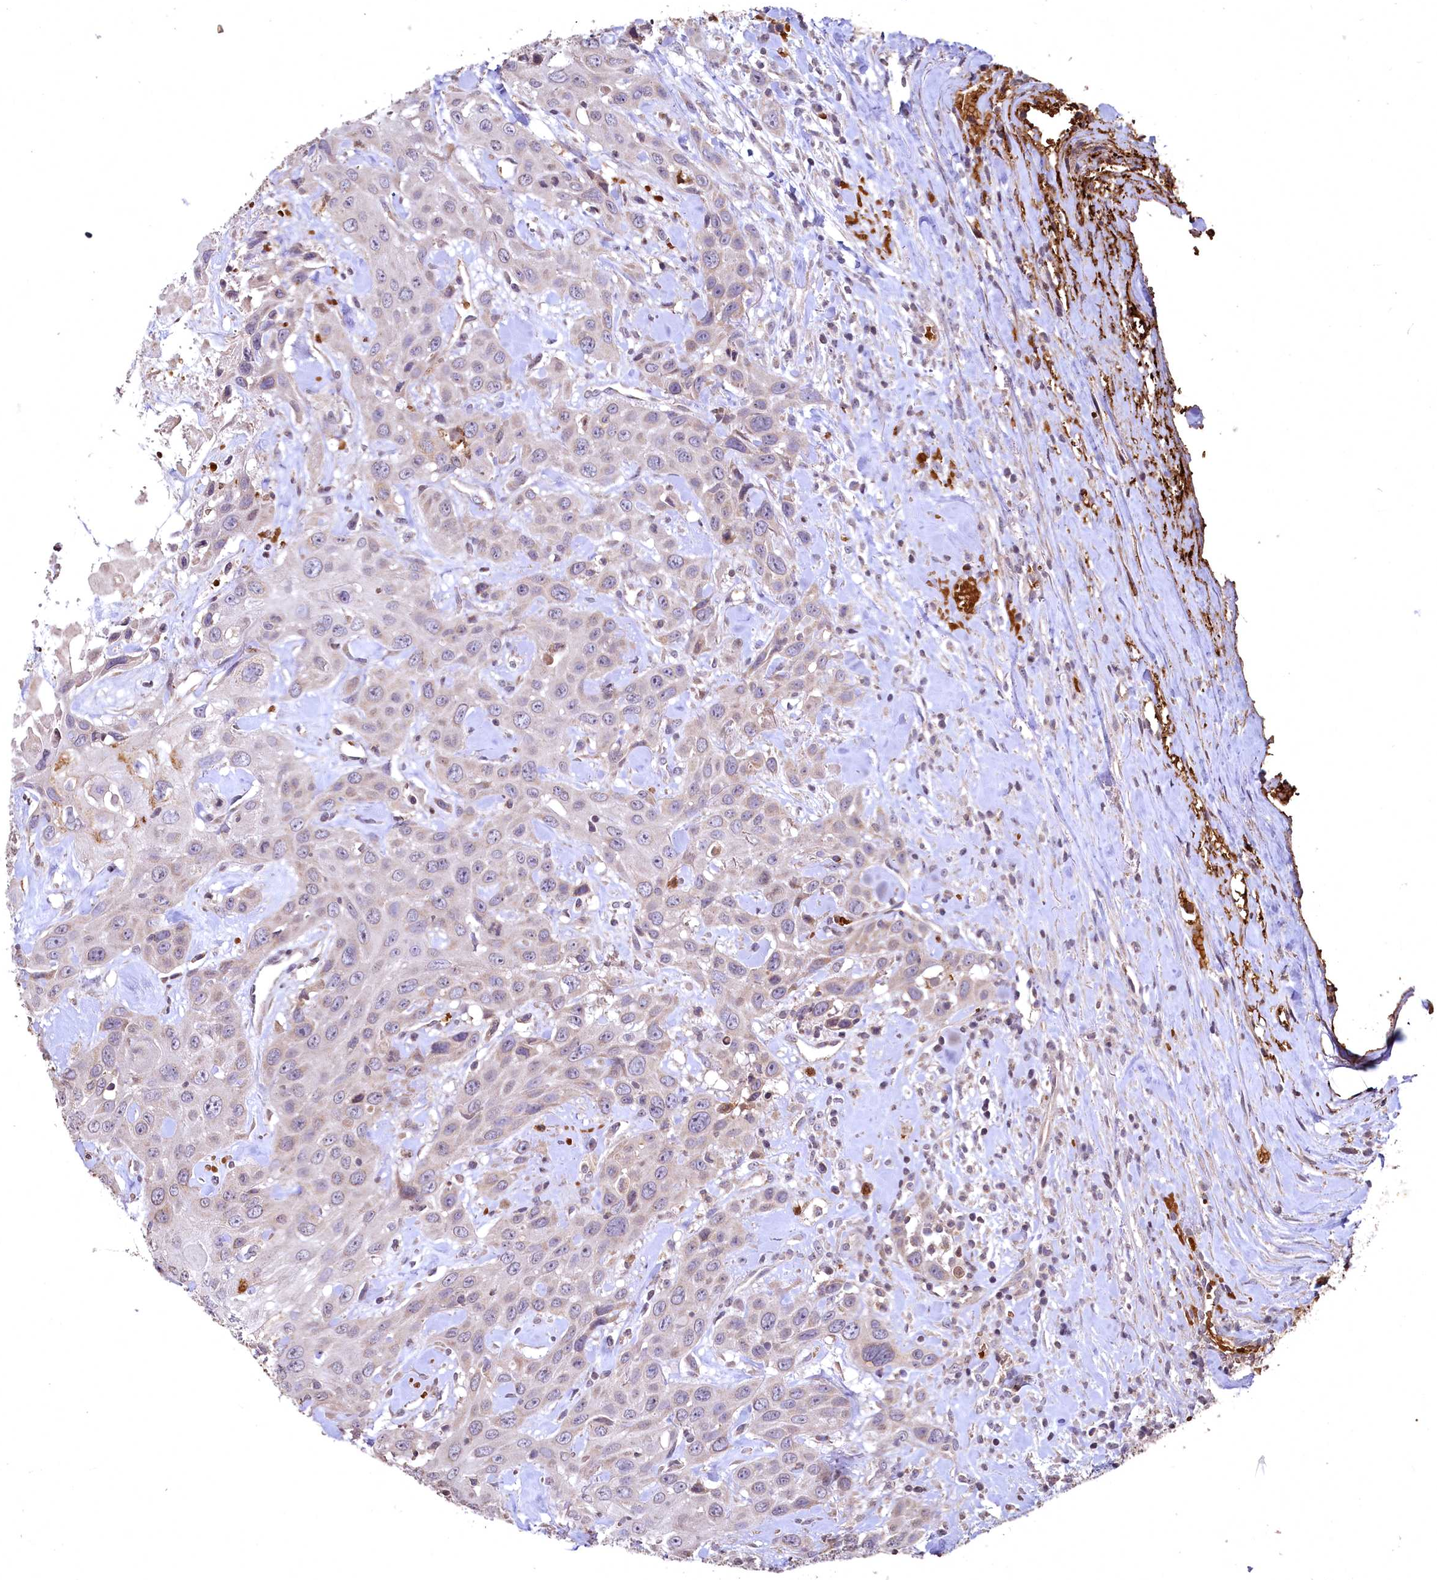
{"staining": {"intensity": "weak", "quantity": "<25%", "location": "cytoplasmic/membranous"}, "tissue": "head and neck cancer", "cell_type": "Tumor cells", "image_type": "cancer", "snomed": [{"axis": "morphology", "description": "Squamous cell carcinoma, NOS"}, {"axis": "topography", "description": "Head-Neck"}], "caption": "Squamous cell carcinoma (head and neck) was stained to show a protein in brown. There is no significant expression in tumor cells.", "gene": "SPTA1", "patient": {"sex": "male", "age": 81}}